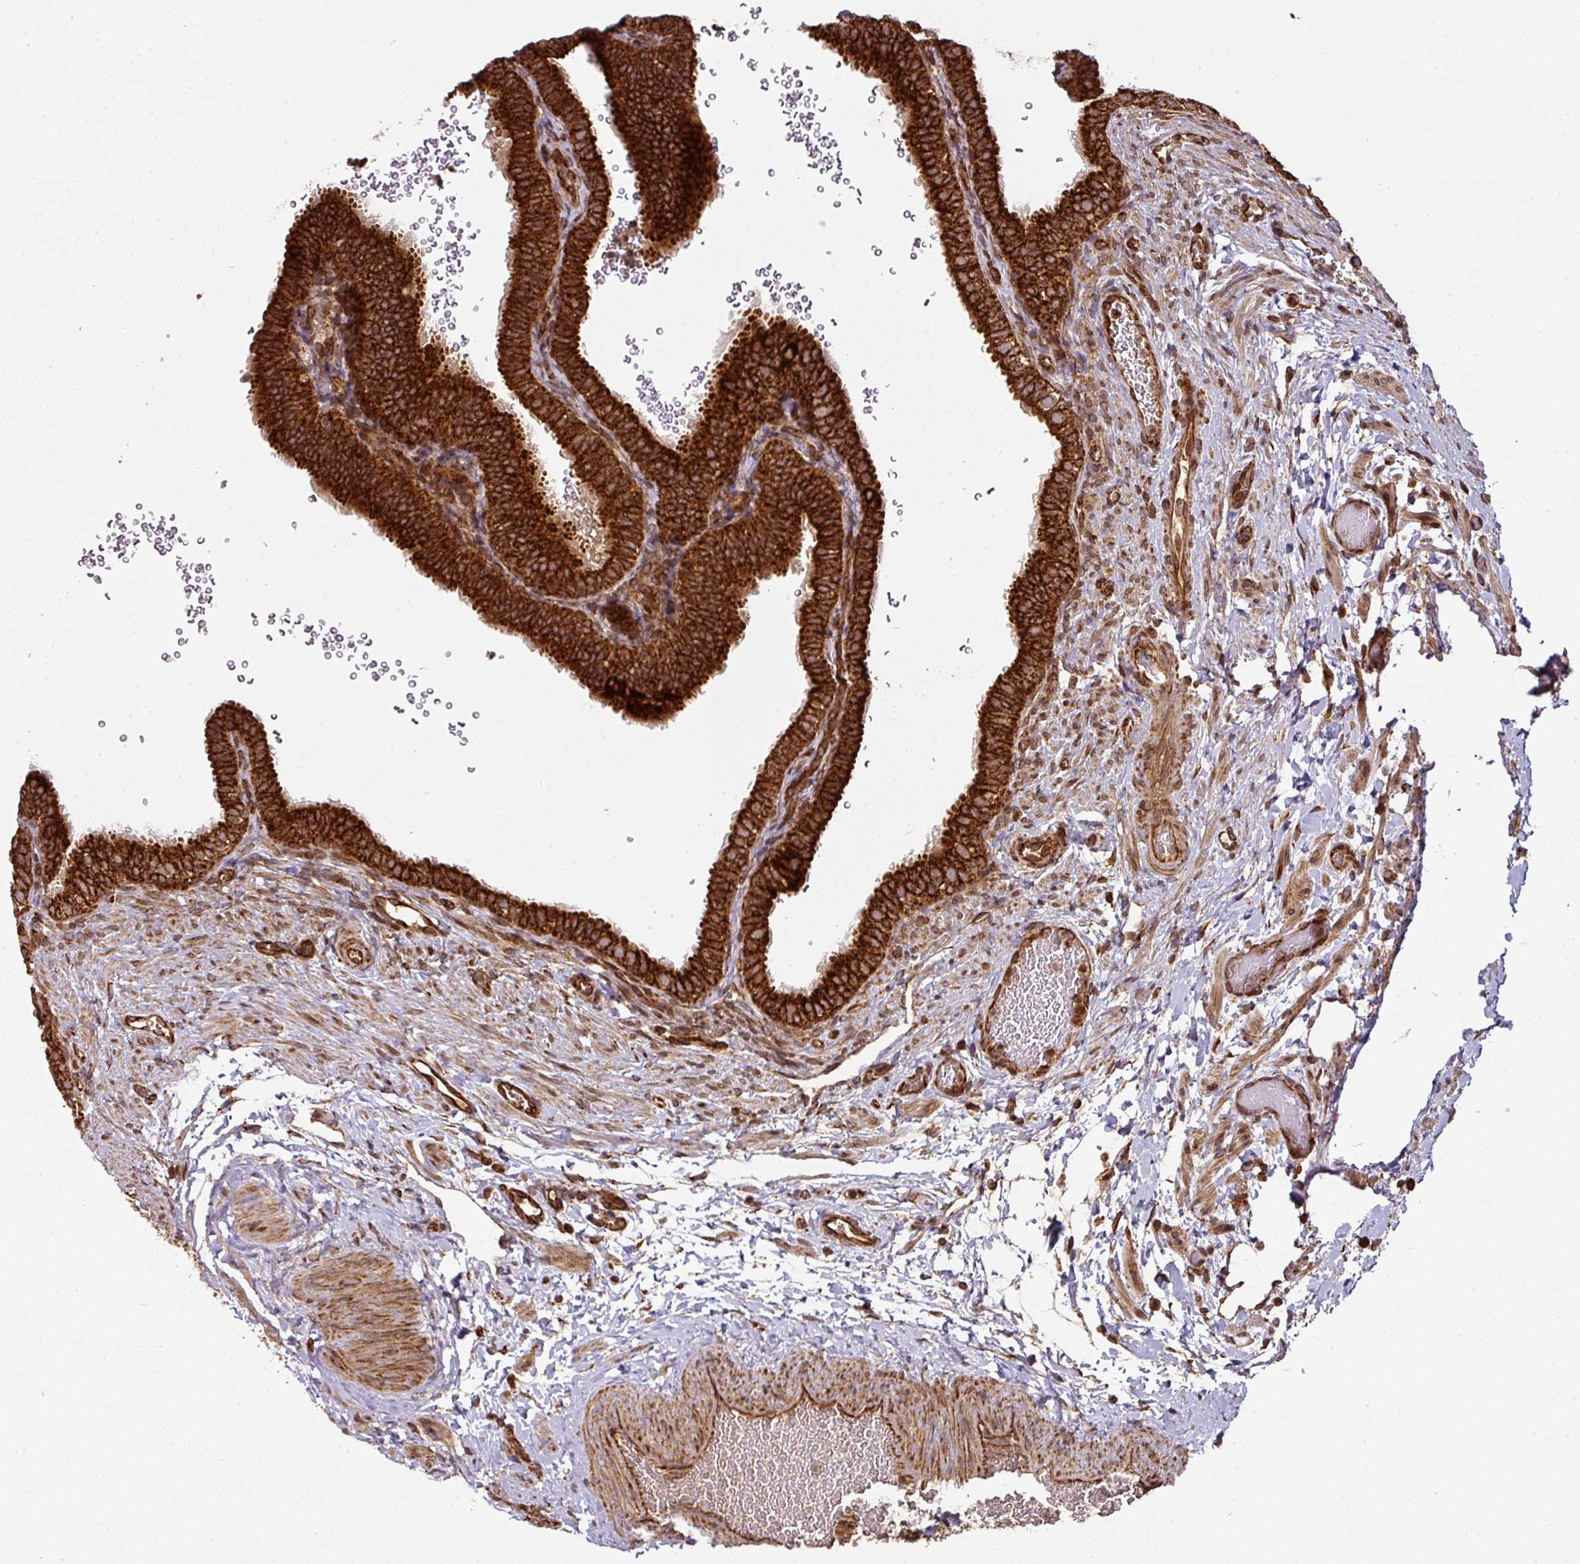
{"staining": {"intensity": "strong", "quantity": ">75%", "location": "cytoplasmic/membranous"}, "tissue": "fallopian tube", "cell_type": "Glandular cells", "image_type": "normal", "snomed": [{"axis": "morphology", "description": "Normal tissue, NOS"}, {"axis": "topography", "description": "Fallopian tube"}], "caption": "Fallopian tube was stained to show a protein in brown. There is high levels of strong cytoplasmic/membranous positivity in approximately >75% of glandular cells.", "gene": "TRAP1", "patient": {"sex": "female", "age": 41}}